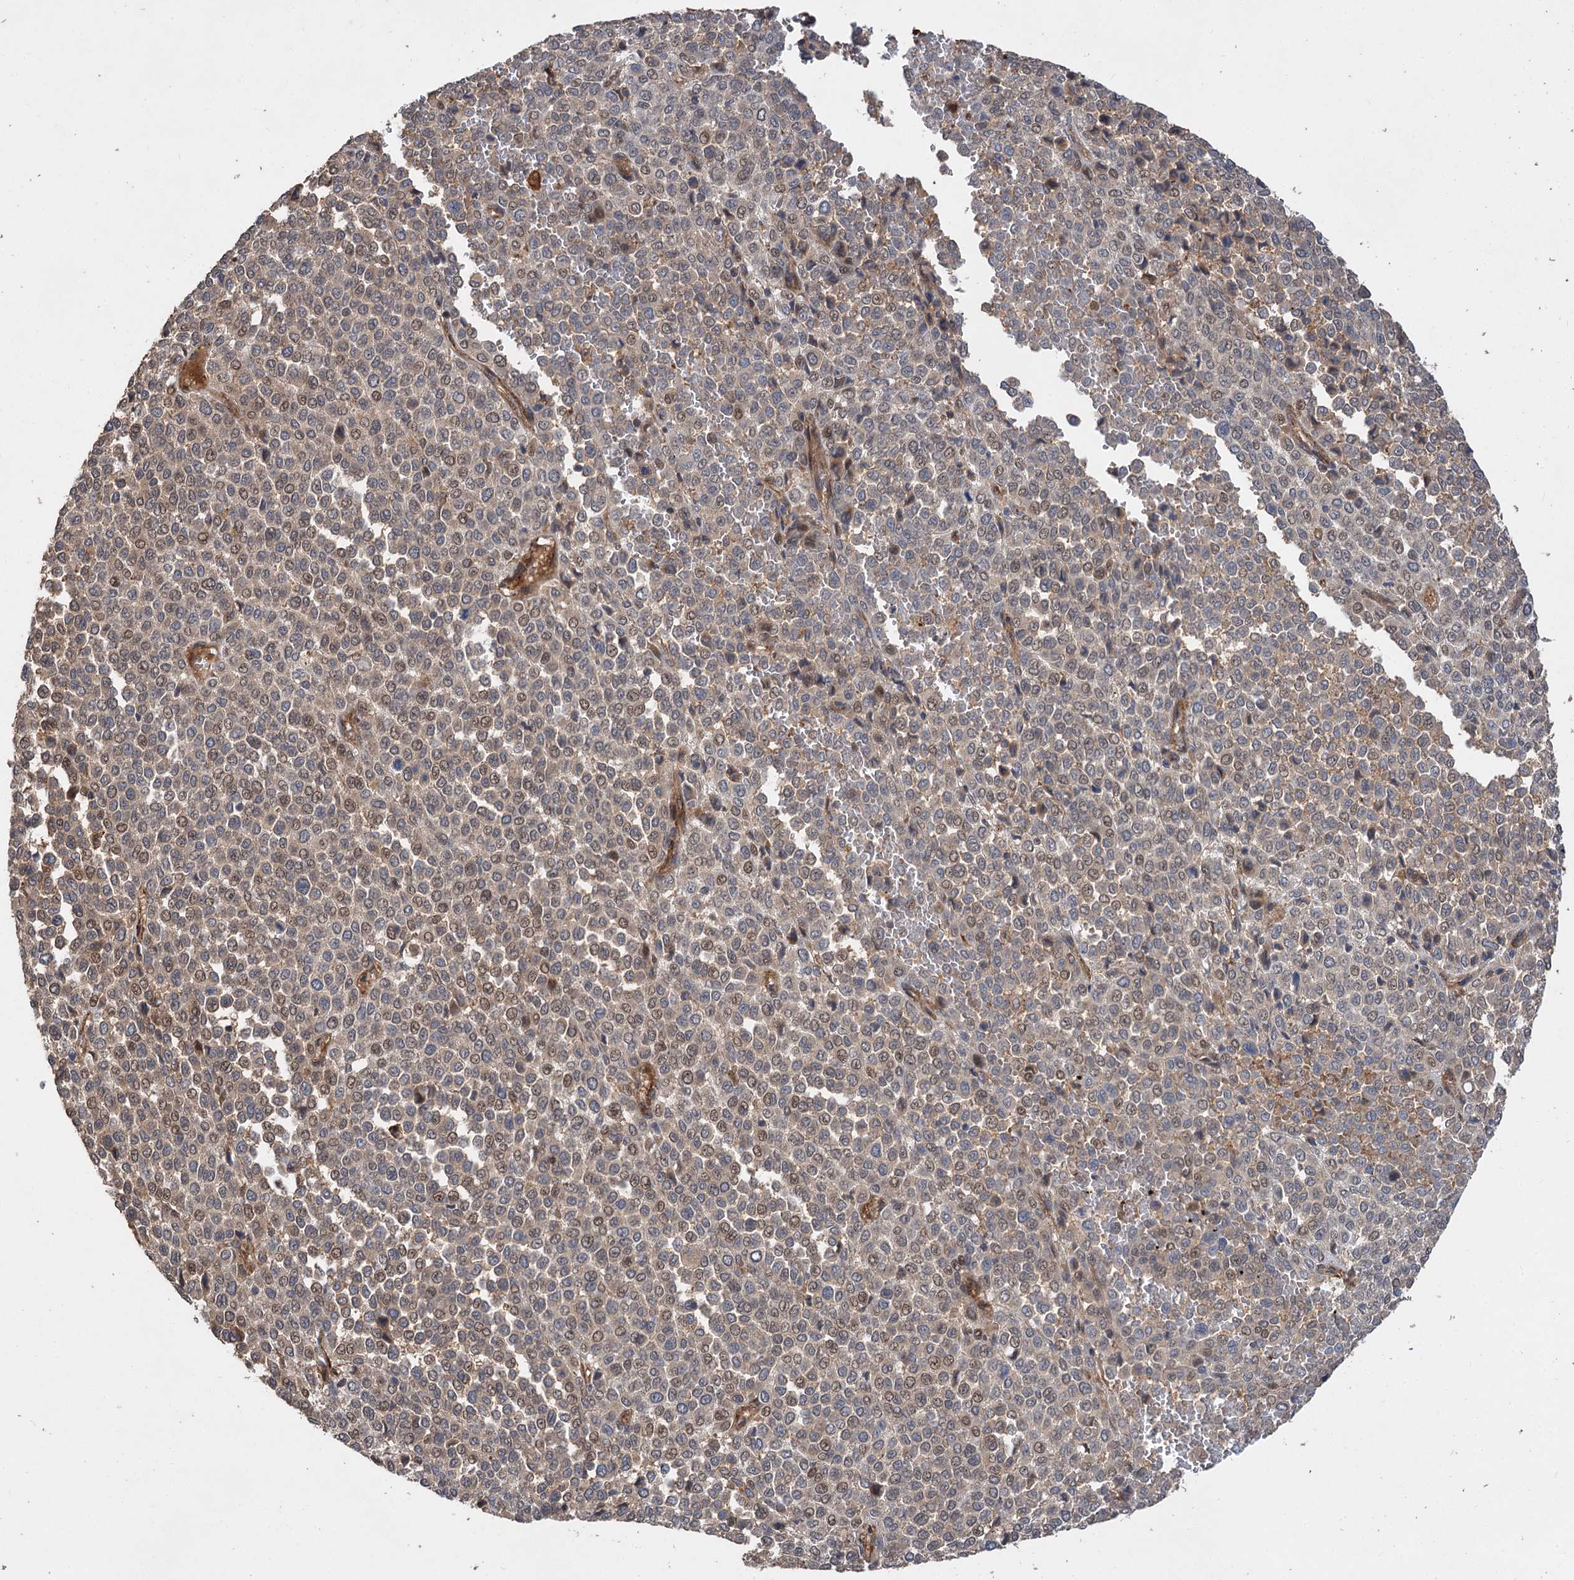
{"staining": {"intensity": "weak", "quantity": ">75%", "location": "cytoplasmic/membranous,nuclear"}, "tissue": "melanoma", "cell_type": "Tumor cells", "image_type": "cancer", "snomed": [{"axis": "morphology", "description": "Malignant melanoma, Metastatic site"}, {"axis": "topography", "description": "Pancreas"}], "caption": "Weak cytoplasmic/membranous and nuclear expression for a protein is seen in approximately >75% of tumor cells of malignant melanoma (metastatic site) using immunohistochemistry (IHC).", "gene": "FBXW8", "patient": {"sex": "female", "age": 30}}